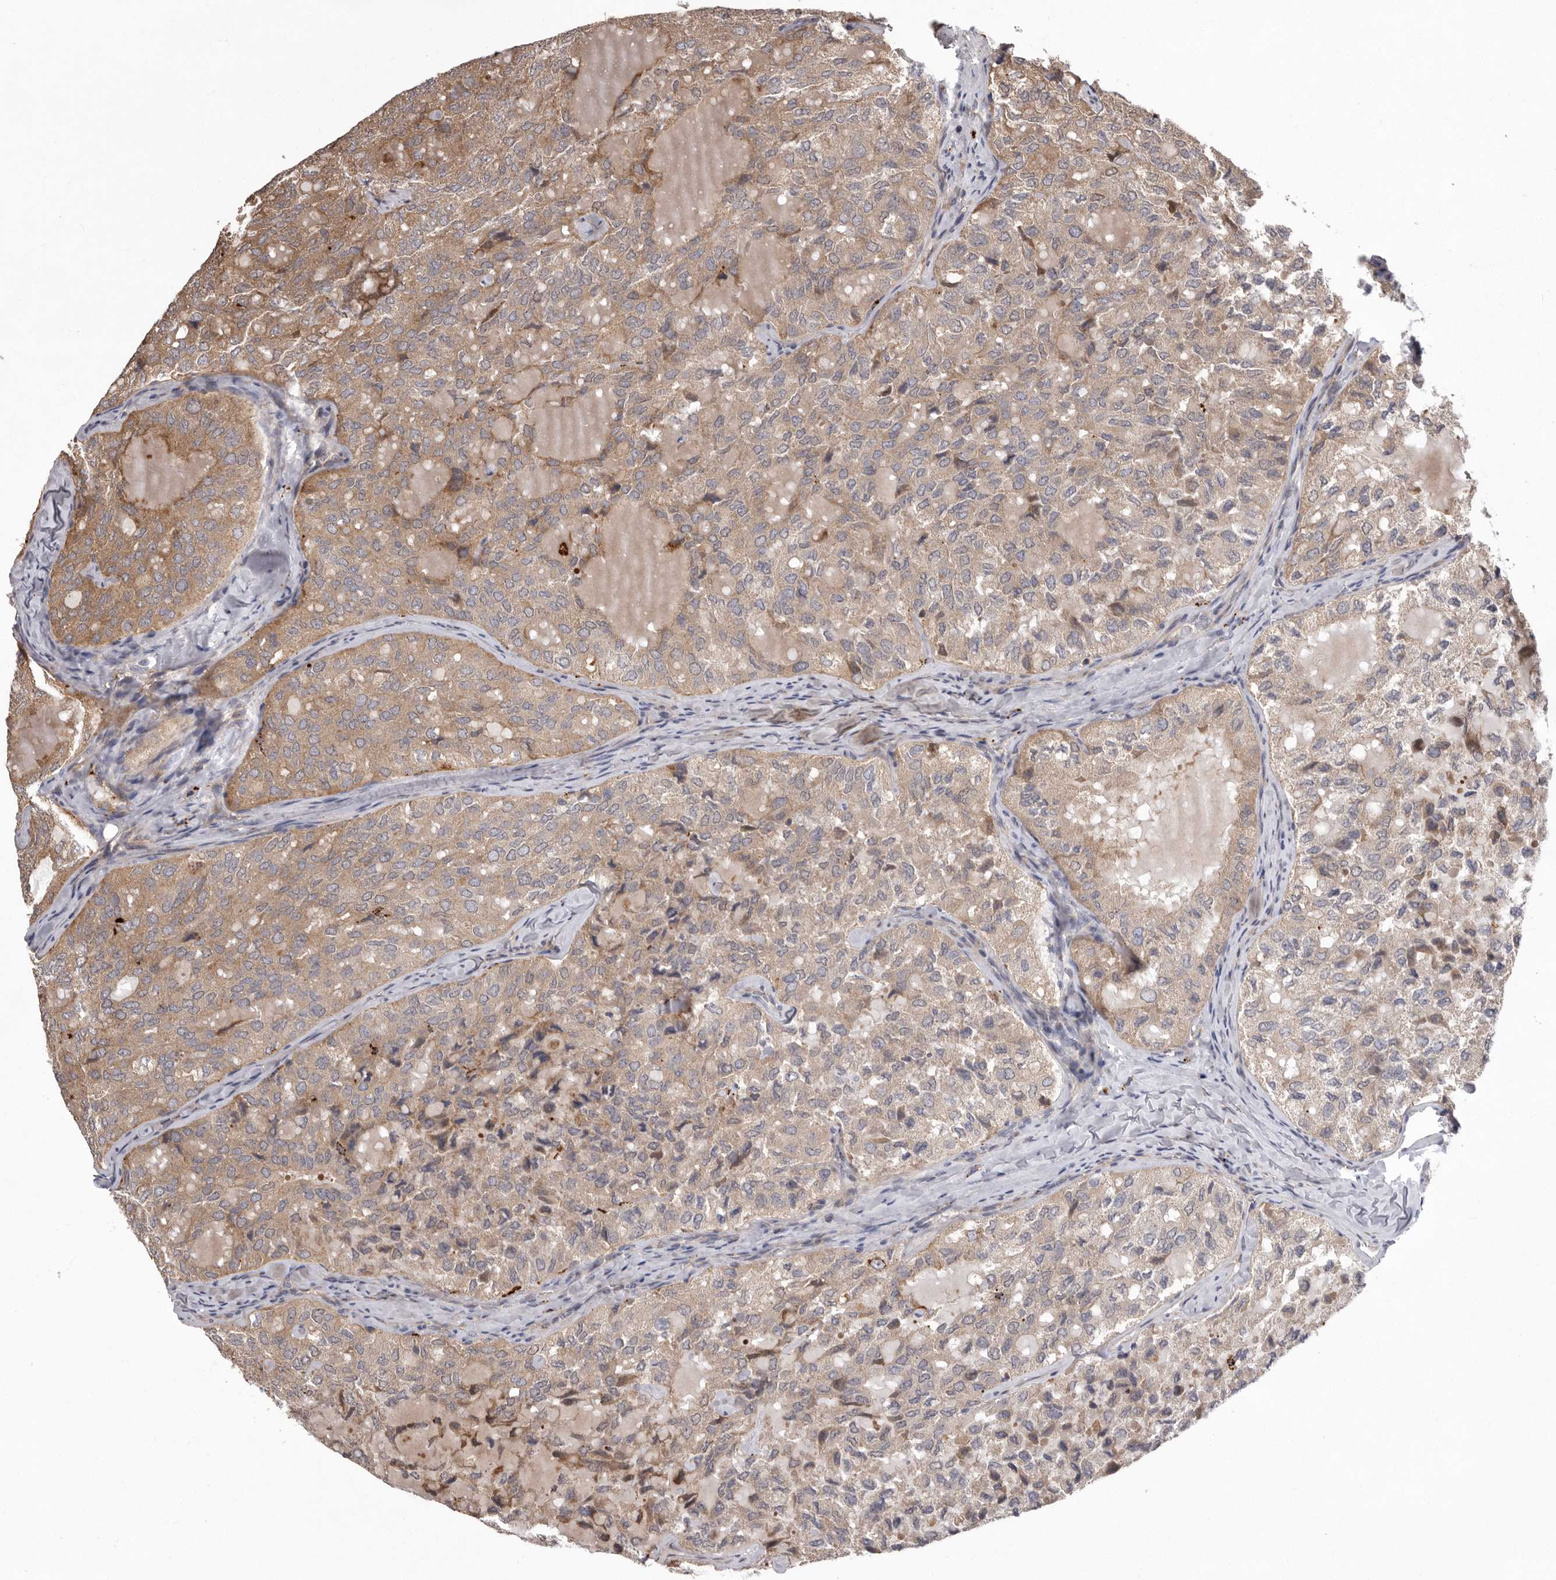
{"staining": {"intensity": "weak", "quantity": ">75%", "location": "cytoplasmic/membranous"}, "tissue": "thyroid cancer", "cell_type": "Tumor cells", "image_type": "cancer", "snomed": [{"axis": "morphology", "description": "Follicular adenoma carcinoma, NOS"}, {"axis": "topography", "description": "Thyroid gland"}], "caption": "Brown immunohistochemical staining in human thyroid cancer (follicular adenoma carcinoma) exhibits weak cytoplasmic/membranous expression in about >75% of tumor cells.", "gene": "WDR47", "patient": {"sex": "male", "age": 75}}